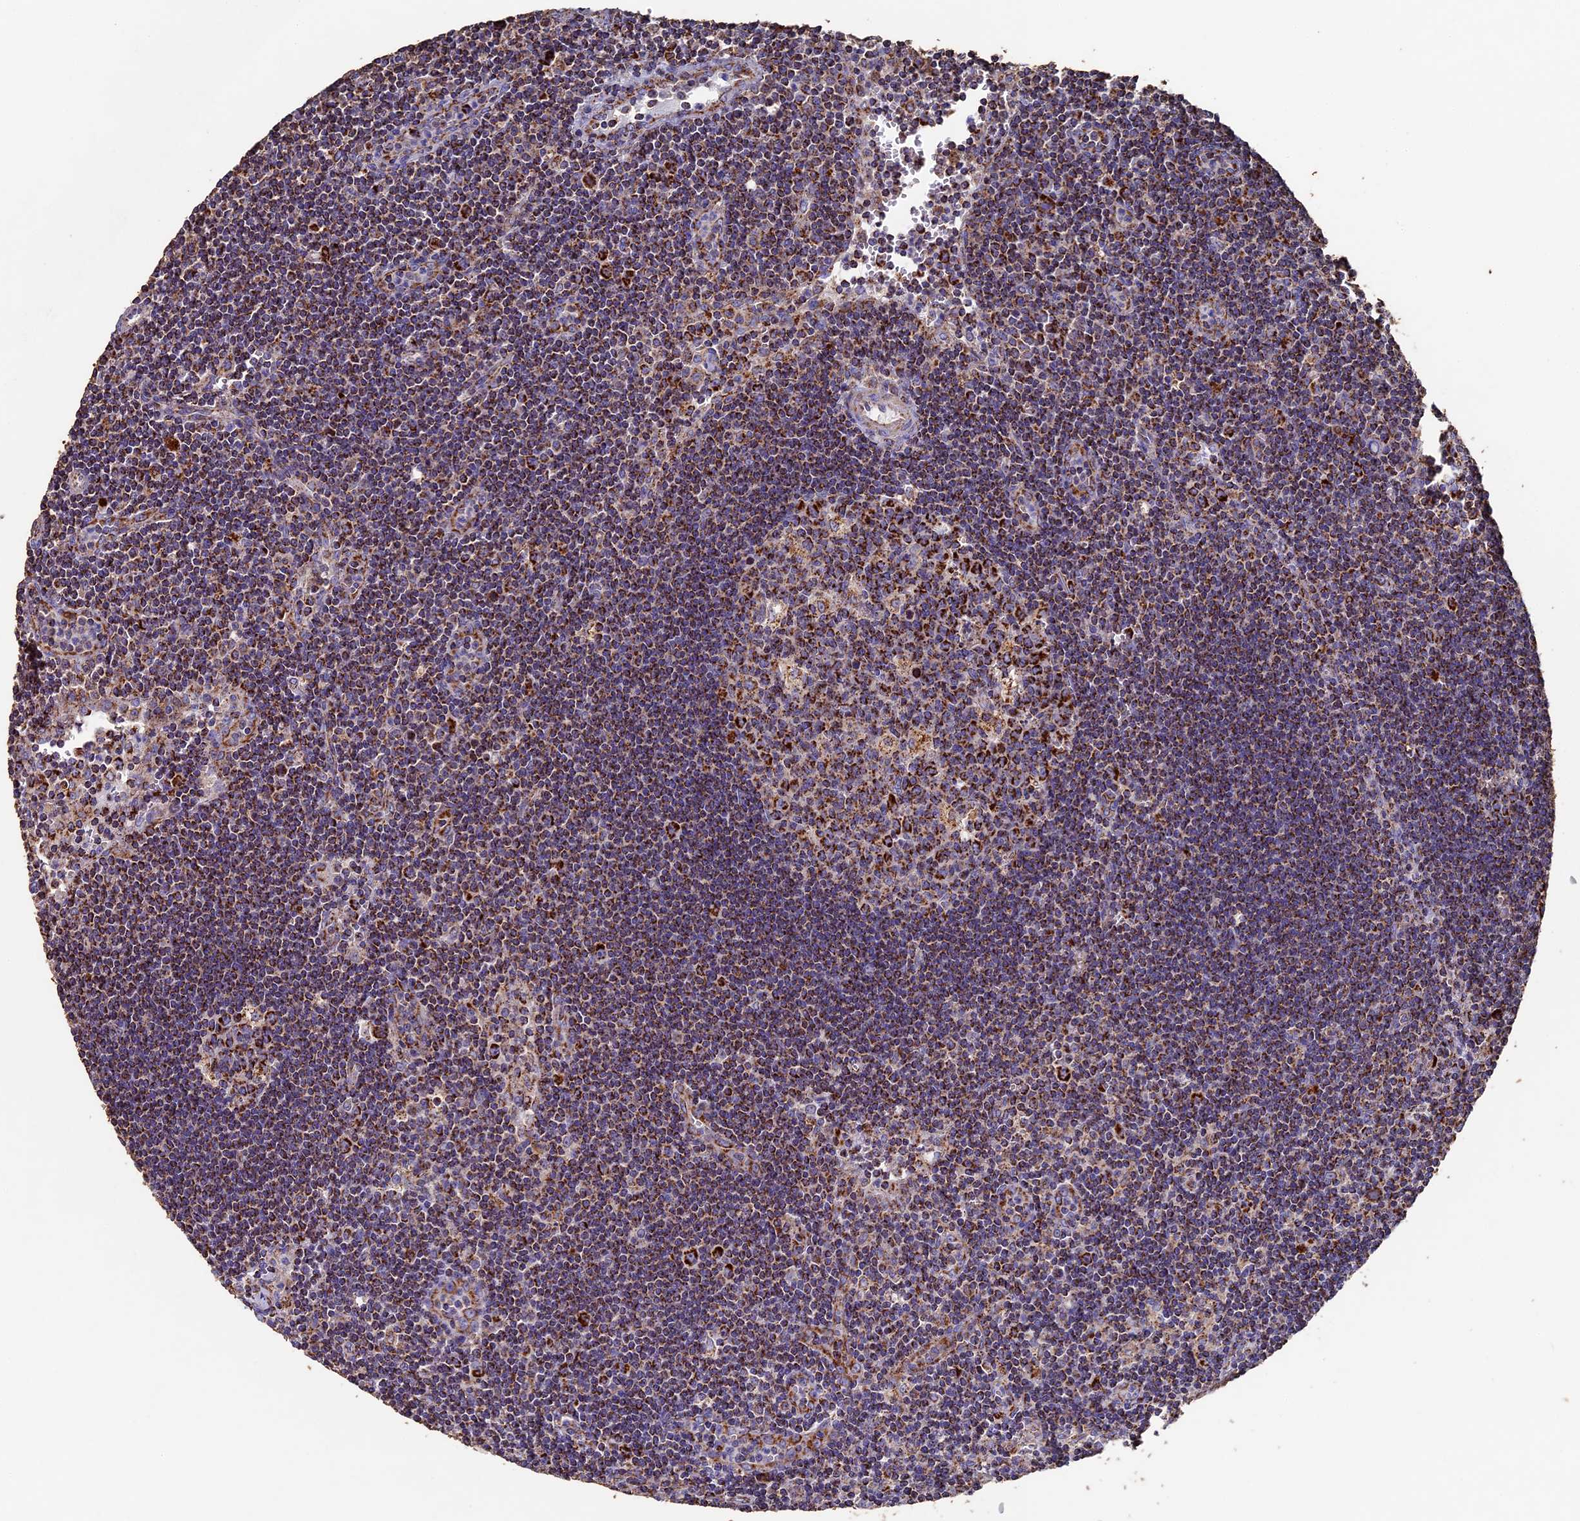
{"staining": {"intensity": "strong", "quantity": "25%-75%", "location": "cytoplasmic/membranous"}, "tissue": "lymph node", "cell_type": "Germinal center cells", "image_type": "normal", "snomed": [{"axis": "morphology", "description": "Normal tissue, NOS"}, {"axis": "topography", "description": "Lymph node"}], "caption": "High-magnification brightfield microscopy of unremarkable lymph node stained with DAB (3,3'-diaminobenzidine) (brown) and counterstained with hematoxylin (blue). germinal center cells exhibit strong cytoplasmic/membranous expression is identified in about25%-75% of cells.", "gene": "ADAT1", "patient": {"sex": "female", "age": 32}}